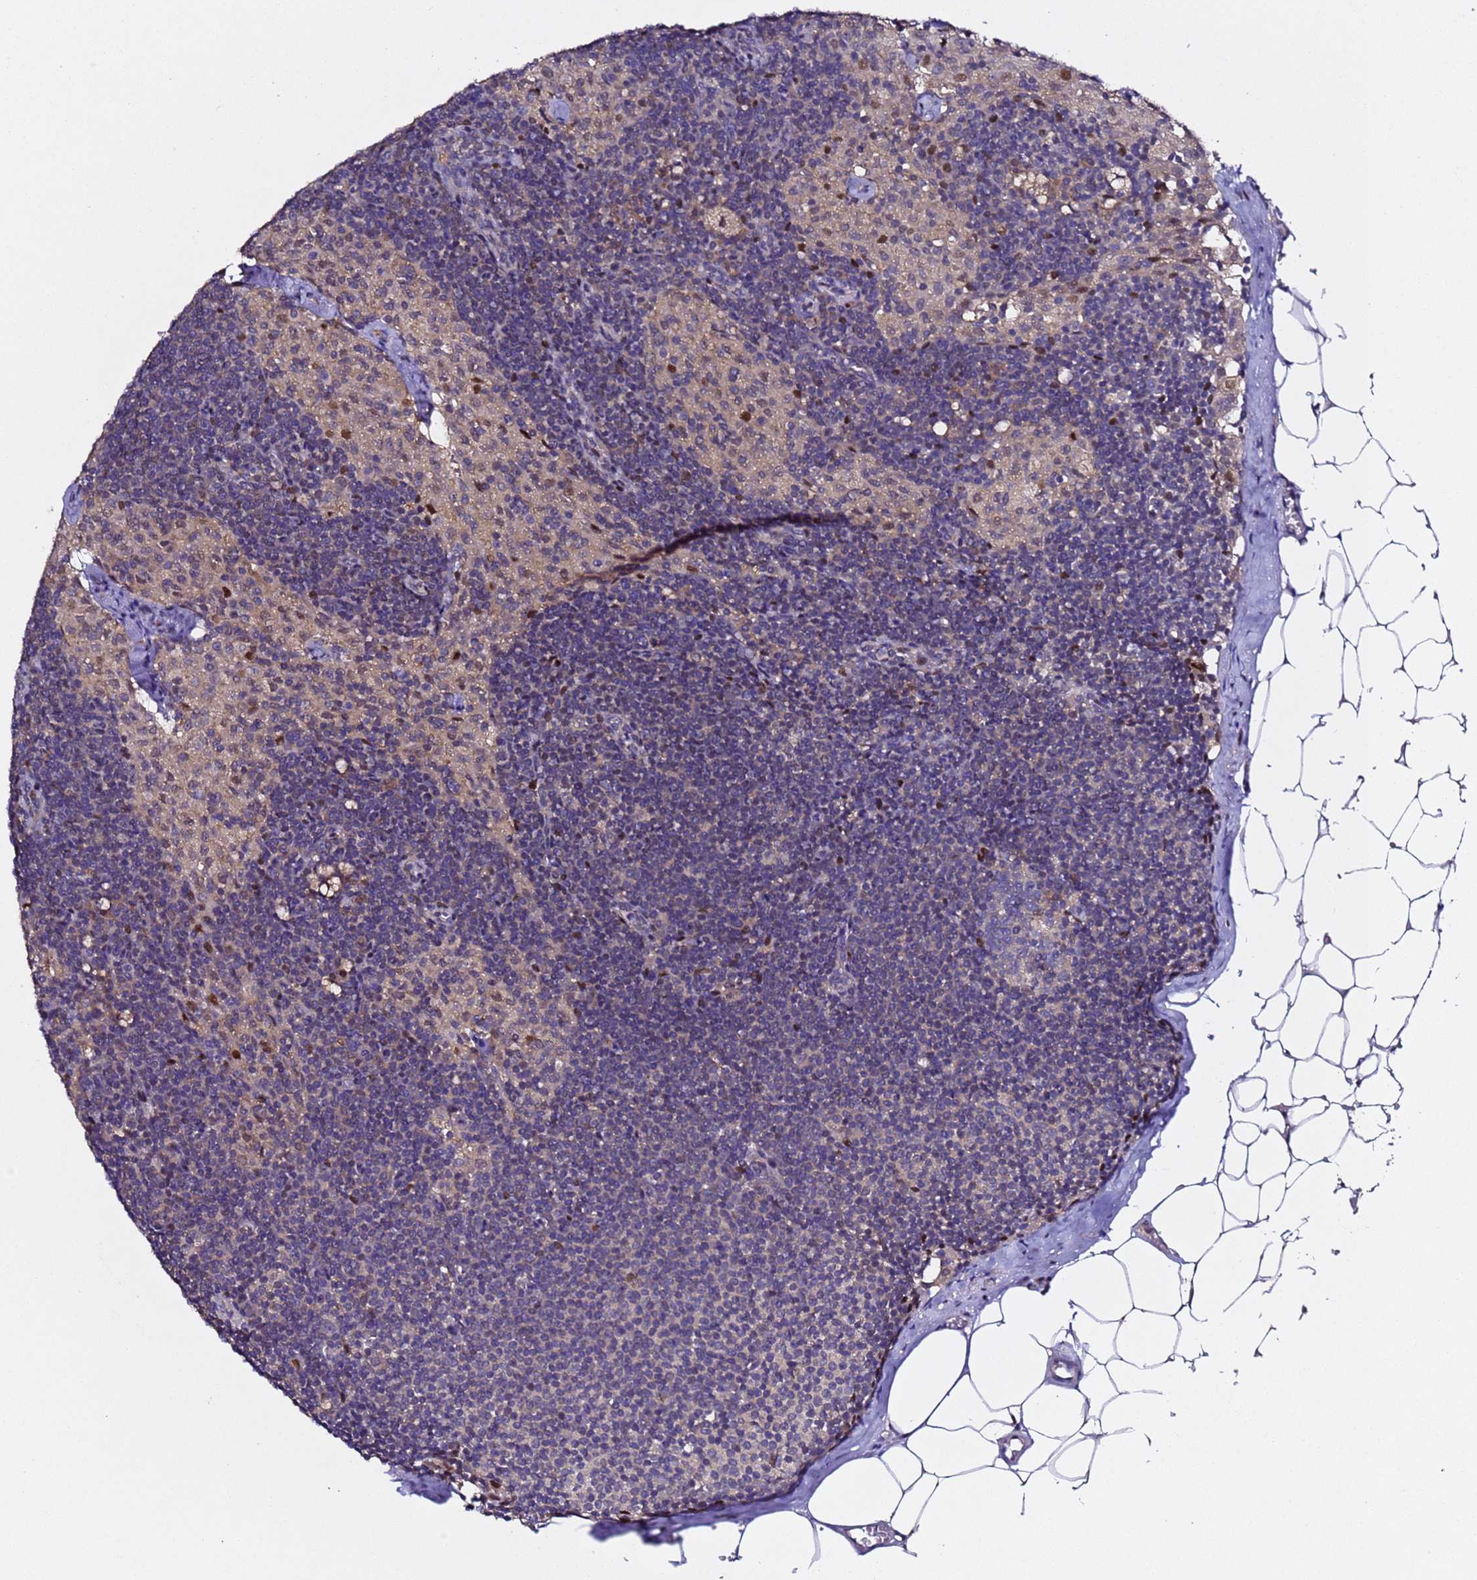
{"staining": {"intensity": "moderate", "quantity": "<25%", "location": "cytoplasmic/membranous"}, "tissue": "lymph node", "cell_type": "Germinal center cells", "image_type": "normal", "snomed": [{"axis": "morphology", "description": "Normal tissue, NOS"}, {"axis": "topography", "description": "Lymph node"}], "caption": "Benign lymph node shows moderate cytoplasmic/membranous expression in about <25% of germinal center cells.", "gene": "ALG3", "patient": {"sex": "female", "age": 42}}